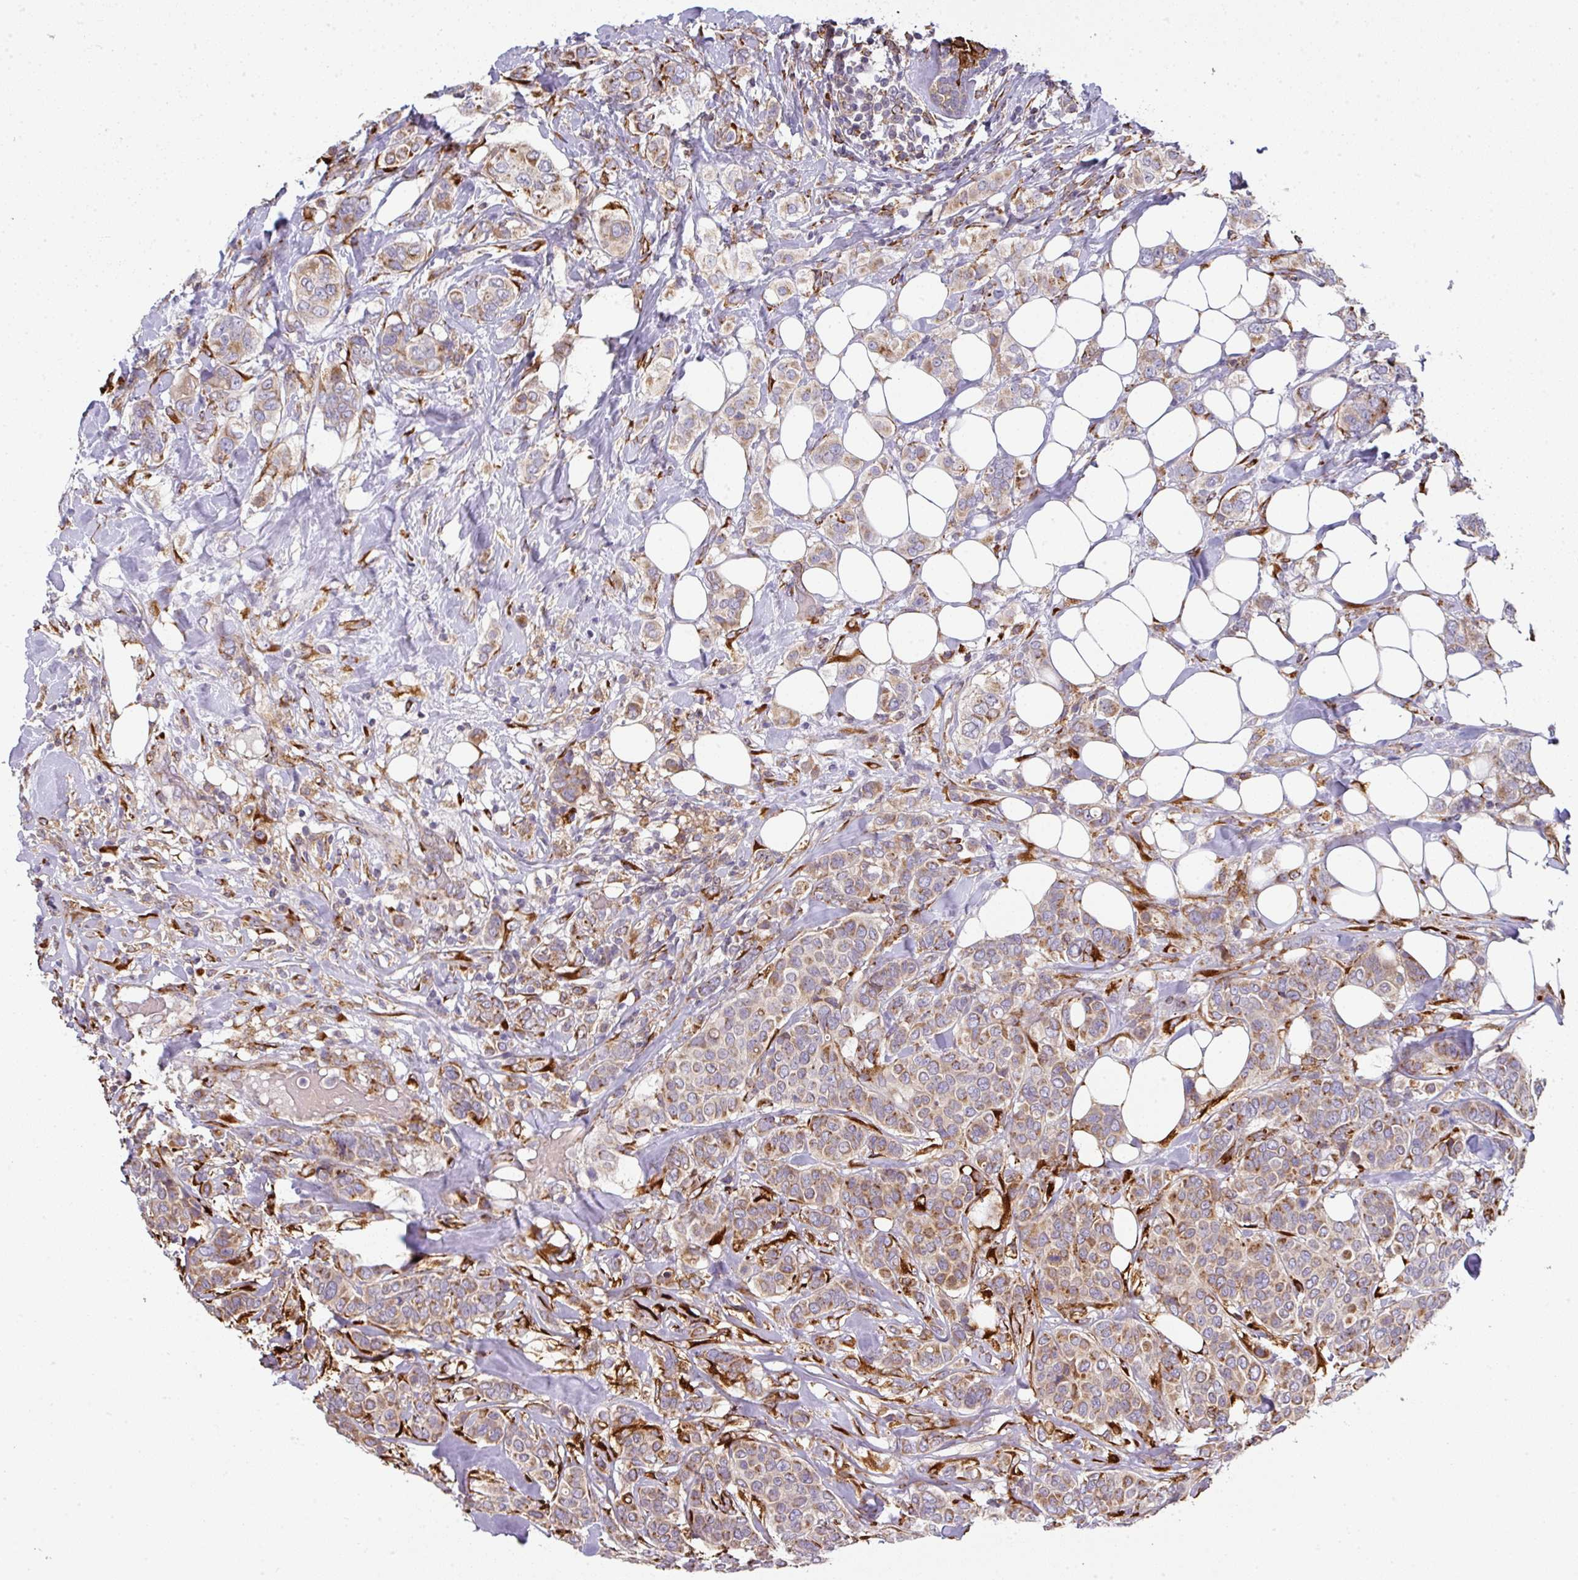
{"staining": {"intensity": "moderate", "quantity": "25%-75%", "location": "cytoplasmic/membranous"}, "tissue": "breast cancer", "cell_type": "Tumor cells", "image_type": "cancer", "snomed": [{"axis": "morphology", "description": "Lobular carcinoma"}, {"axis": "topography", "description": "Breast"}], "caption": "Moderate cytoplasmic/membranous protein expression is present in about 25%-75% of tumor cells in breast cancer (lobular carcinoma). (IHC, brightfield microscopy, high magnification).", "gene": "ZNF268", "patient": {"sex": "female", "age": 51}}